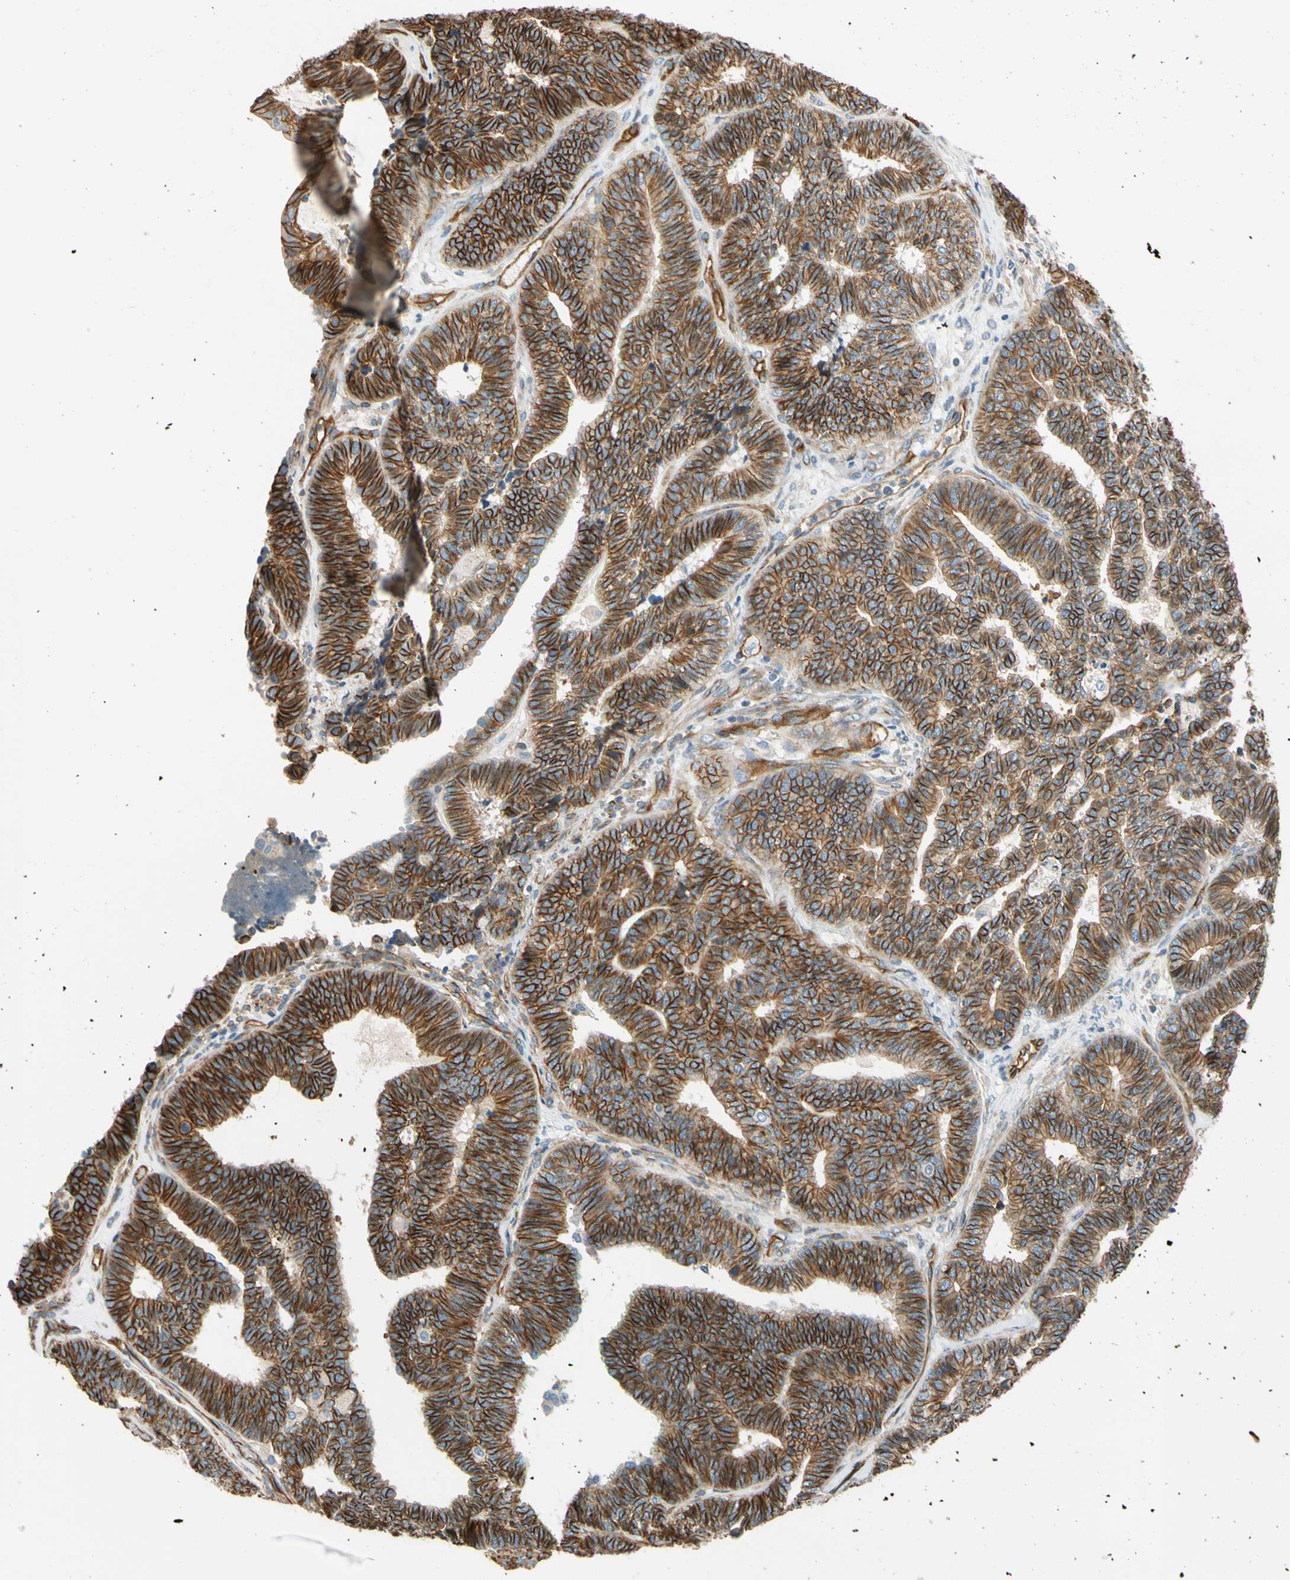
{"staining": {"intensity": "strong", "quantity": ">75%", "location": "cytoplasmic/membranous"}, "tissue": "endometrial cancer", "cell_type": "Tumor cells", "image_type": "cancer", "snomed": [{"axis": "morphology", "description": "Adenocarcinoma, NOS"}, {"axis": "topography", "description": "Endometrium"}], "caption": "The micrograph demonstrates immunohistochemical staining of adenocarcinoma (endometrial). There is strong cytoplasmic/membranous staining is seen in about >75% of tumor cells.", "gene": "SPTAN1", "patient": {"sex": "female", "age": 70}}